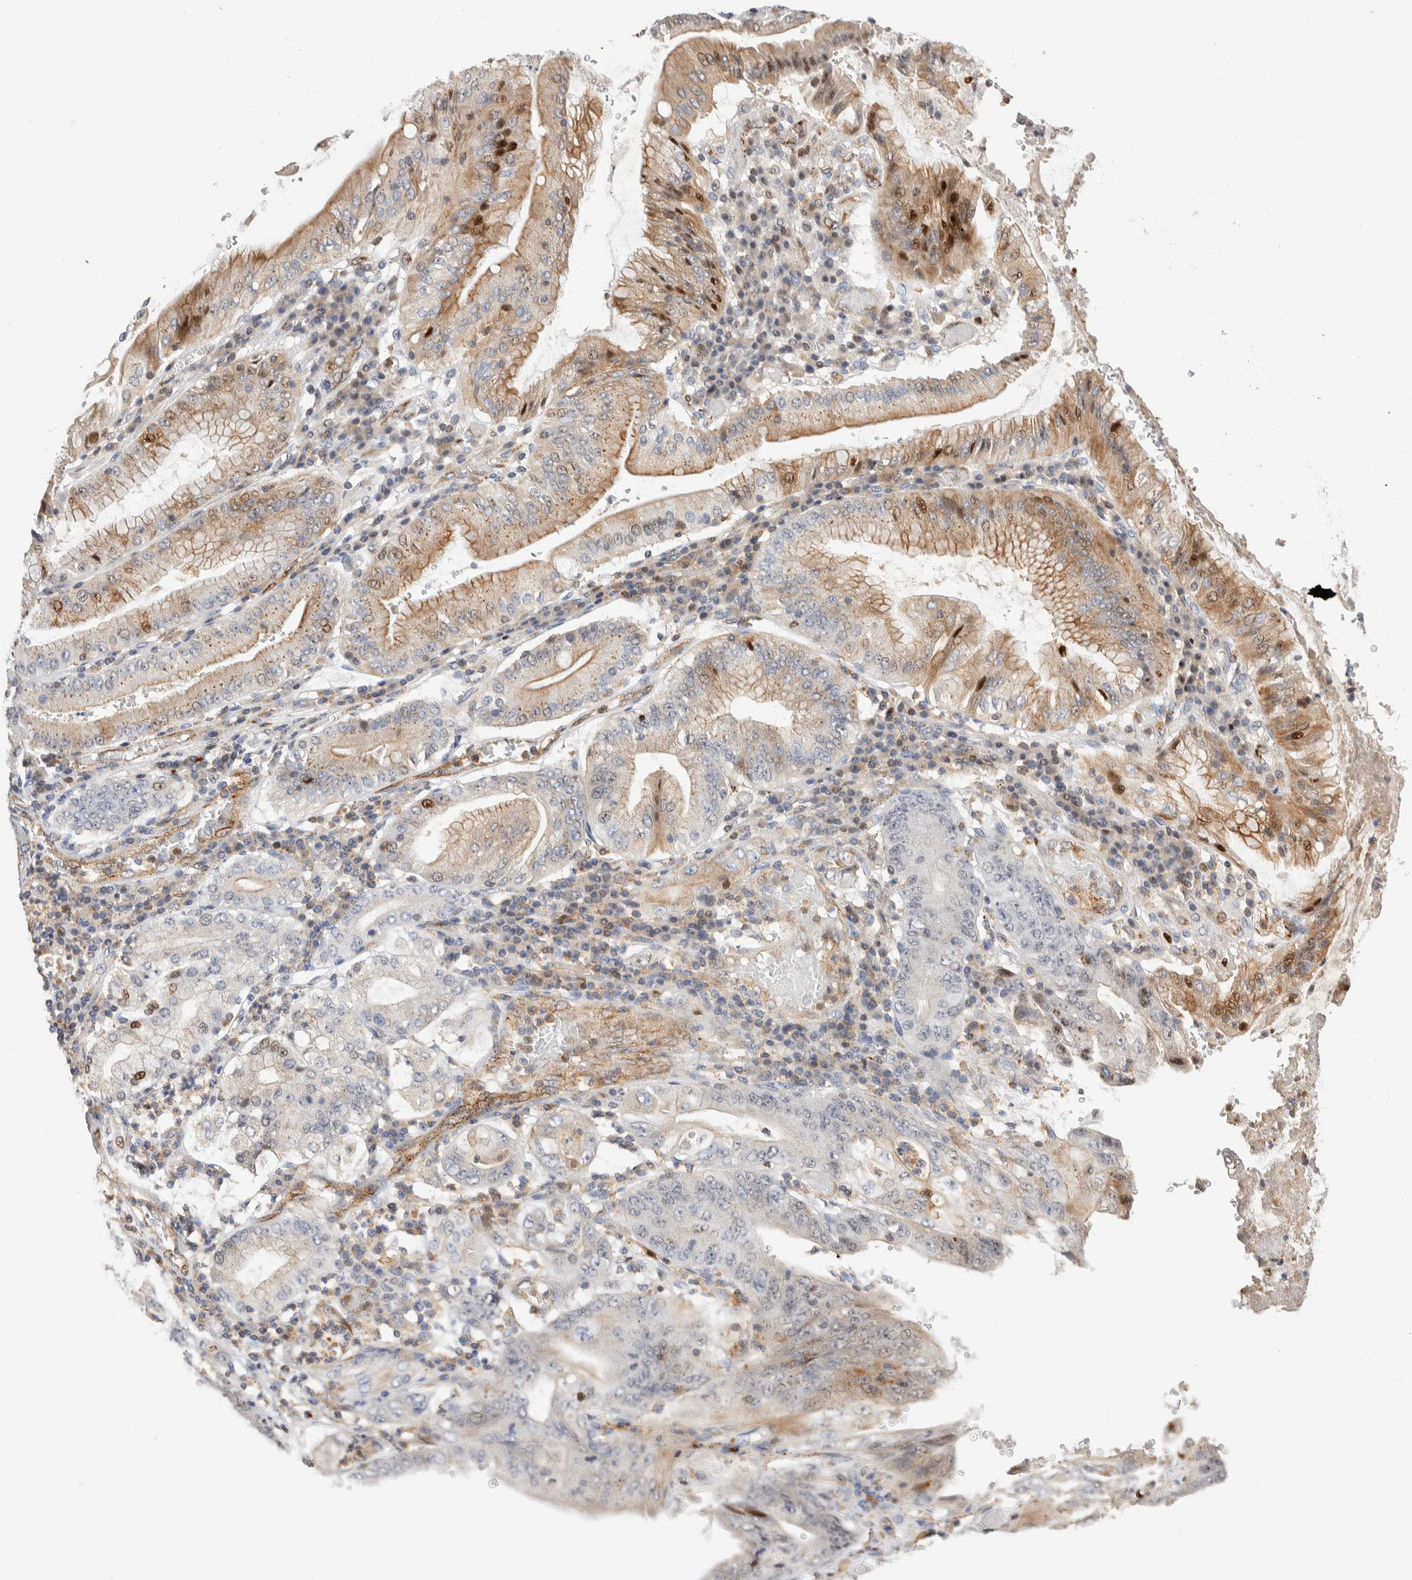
{"staining": {"intensity": "moderate", "quantity": "<25%", "location": "cytoplasmic/membranous,nuclear"}, "tissue": "stomach cancer", "cell_type": "Tumor cells", "image_type": "cancer", "snomed": [{"axis": "morphology", "description": "Adenocarcinoma, NOS"}, {"axis": "topography", "description": "Stomach"}], "caption": "Brown immunohistochemical staining in stomach adenocarcinoma displays moderate cytoplasmic/membranous and nuclear positivity in about <25% of tumor cells.", "gene": "NSMAF", "patient": {"sex": "female", "age": 73}}